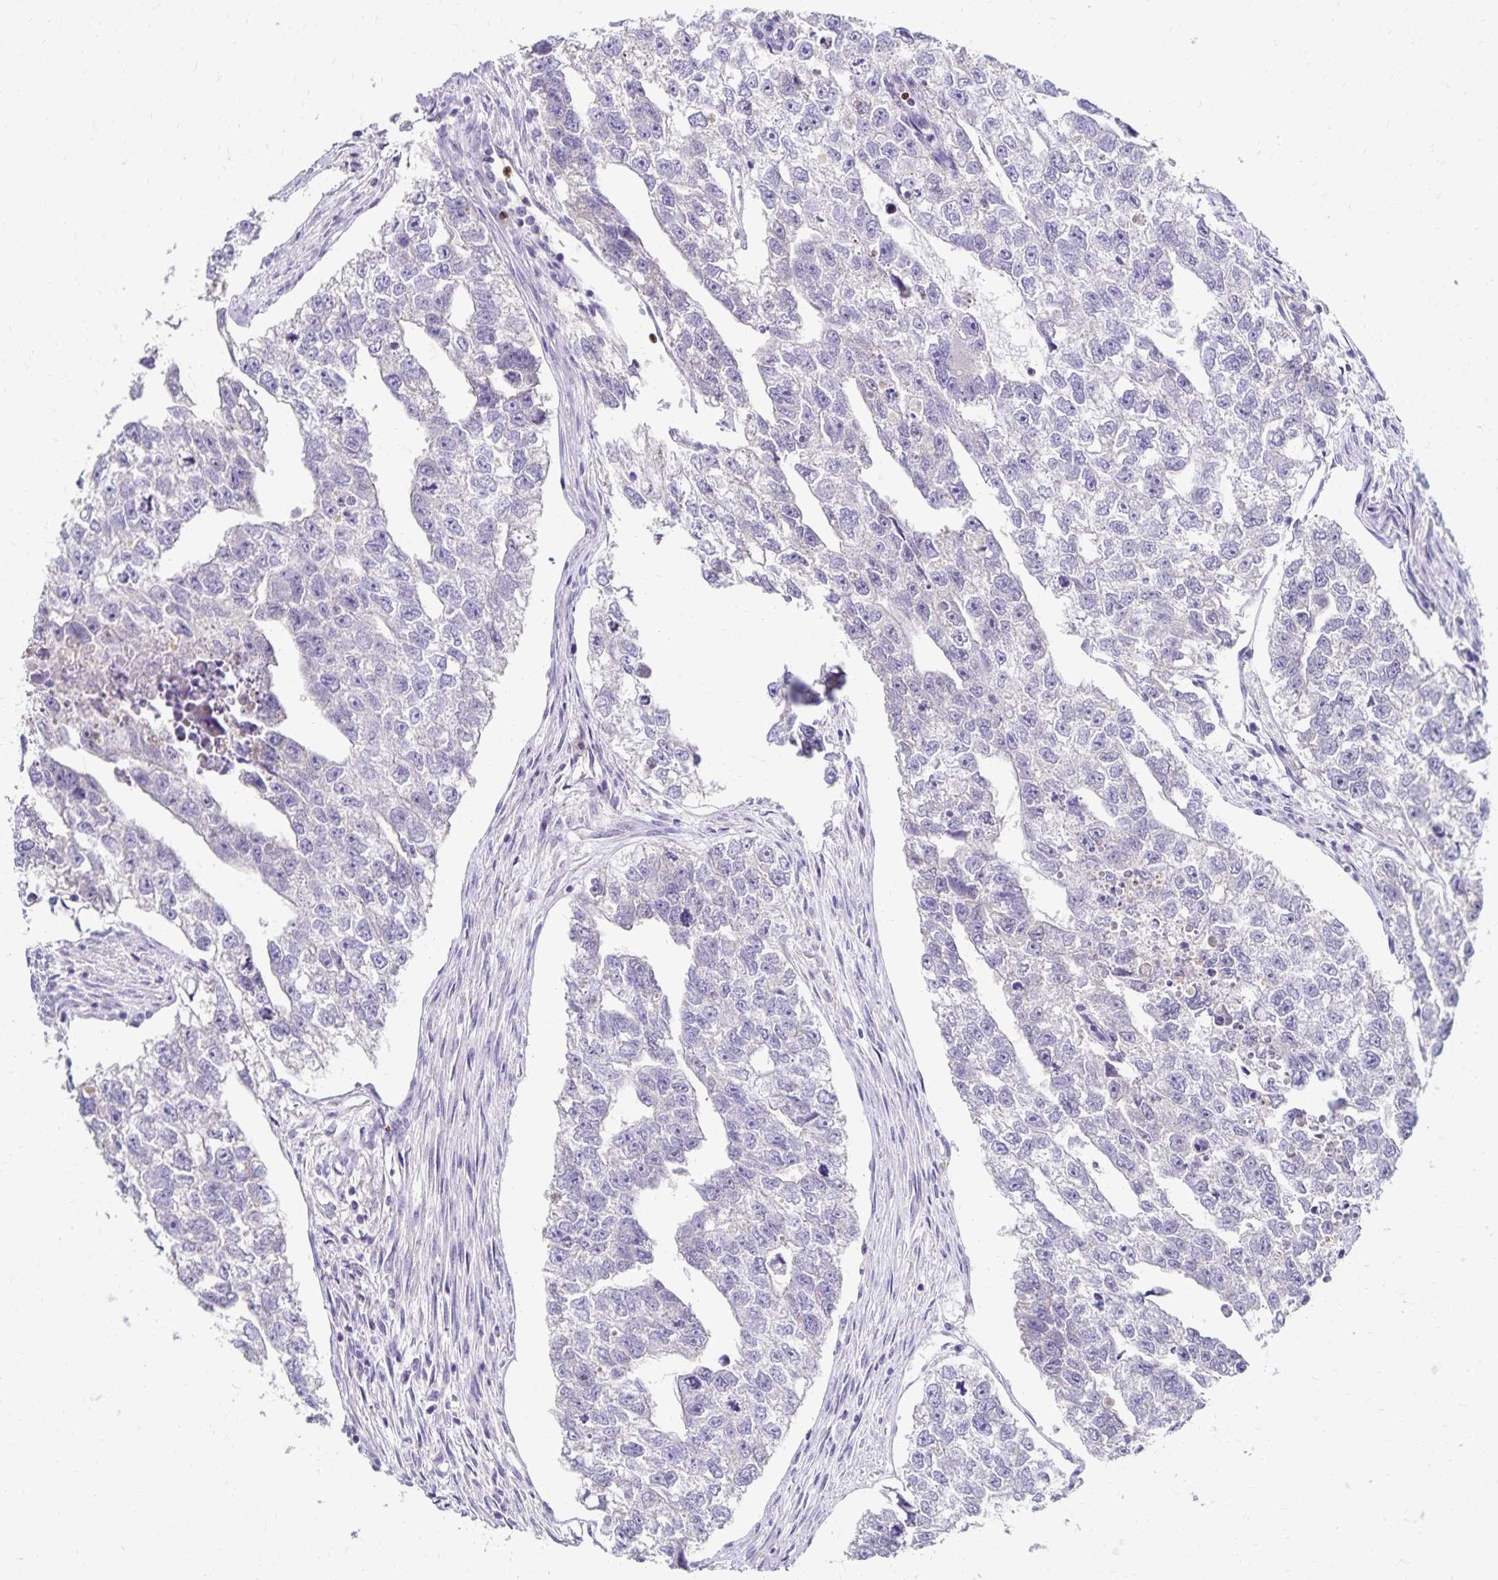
{"staining": {"intensity": "negative", "quantity": "none", "location": "none"}, "tissue": "testis cancer", "cell_type": "Tumor cells", "image_type": "cancer", "snomed": [{"axis": "morphology", "description": "Carcinoma, Embryonal, NOS"}, {"axis": "morphology", "description": "Teratoma, malignant, NOS"}, {"axis": "topography", "description": "Testis"}], "caption": "Human testis malignant teratoma stained for a protein using immunohistochemistry displays no expression in tumor cells.", "gene": "PAX5", "patient": {"sex": "male", "age": 44}}